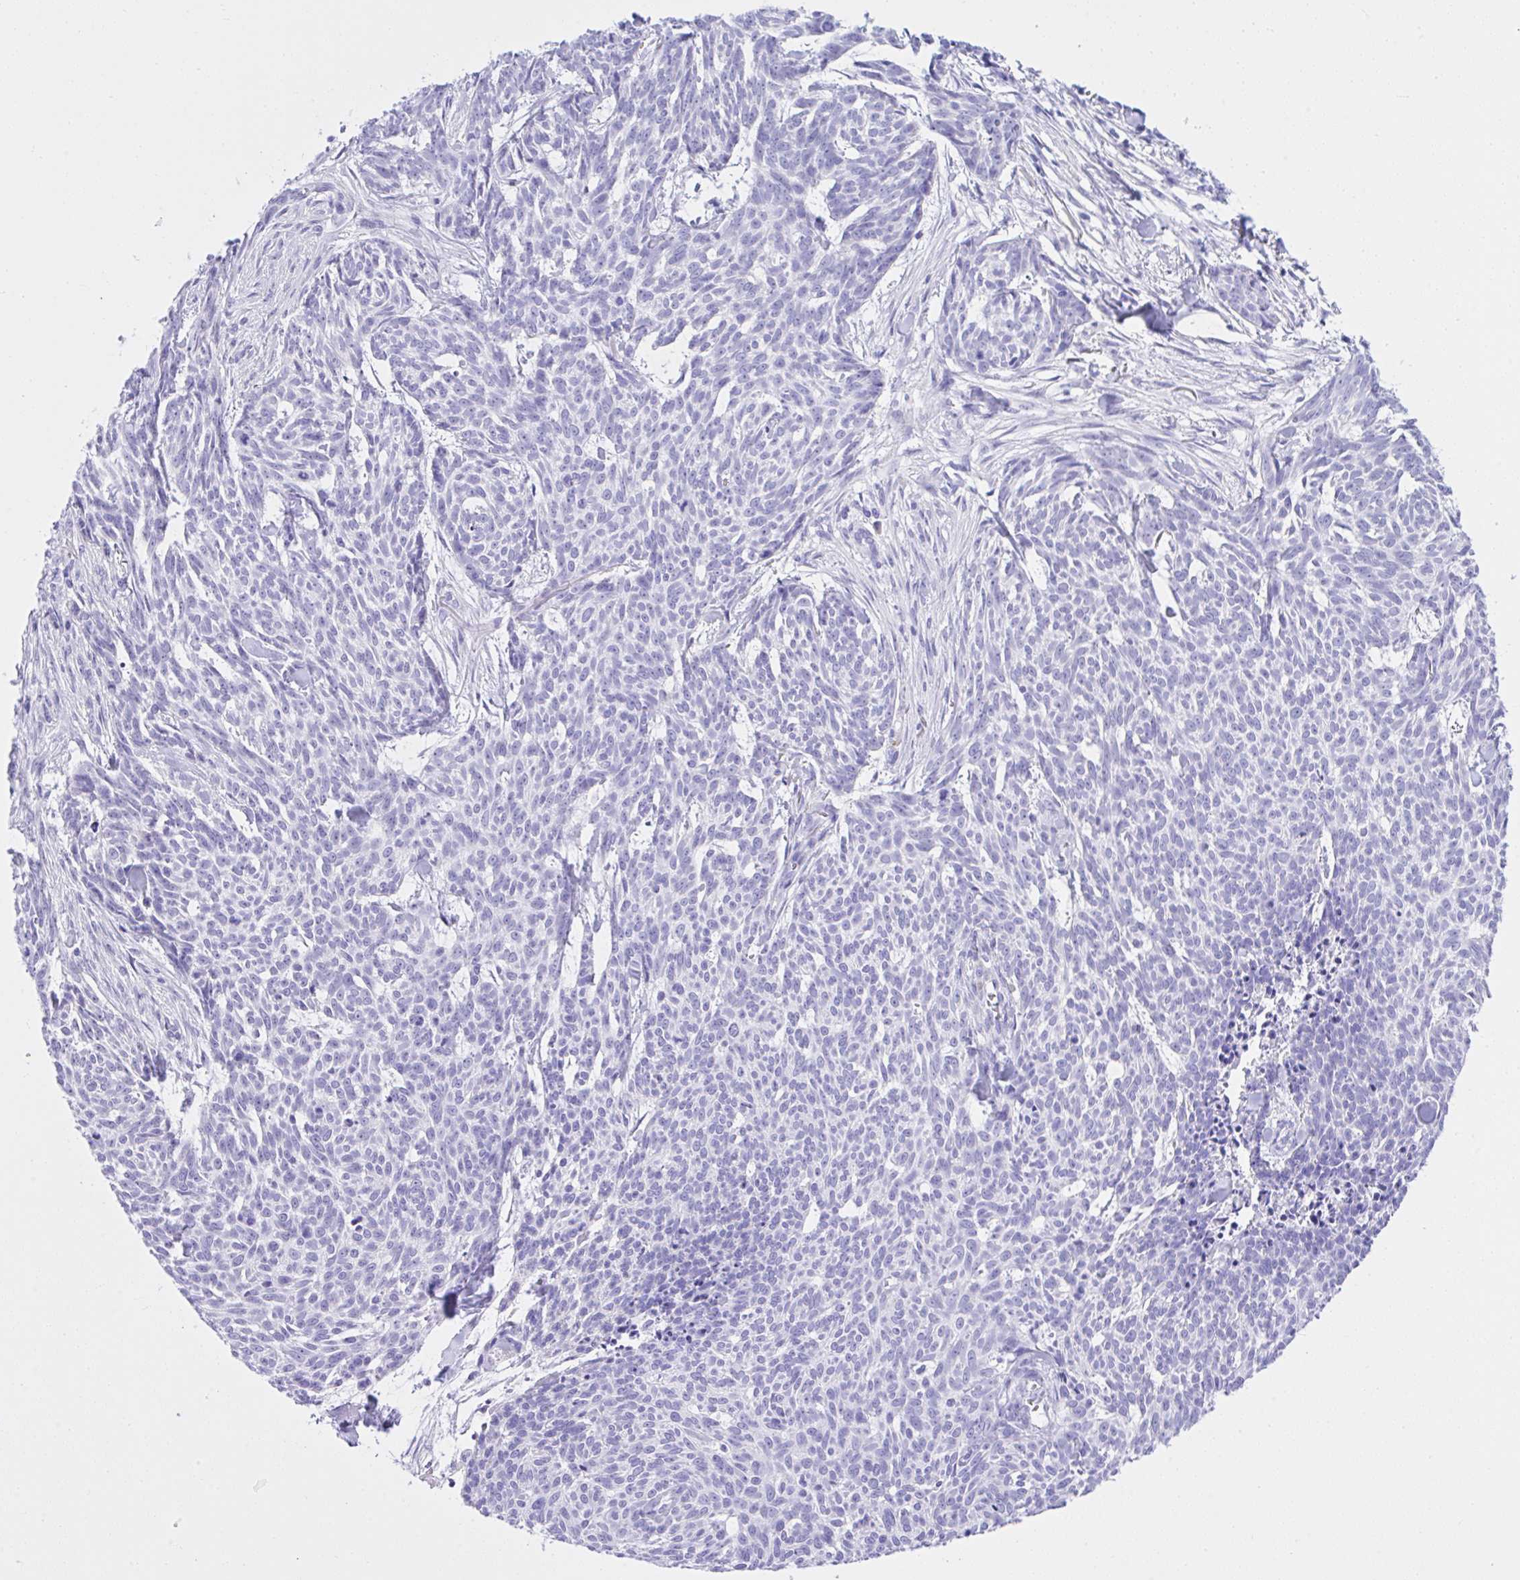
{"staining": {"intensity": "negative", "quantity": "none", "location": "none"}, "tissue": "skin cancer", "cell_type": "Tumor cells", "image_type": "cancer", "snomed": [{"axis": "morphology", "description": "Basal cell carcinoma"}, {"axis": "topography", "description": "Skin"}], "caption": "Tumor cells show no significant expression in skin cancer (basal cell carcinoma).", "gene": "SEL1L2", "patient": {"sex": "female", "age": 93}}